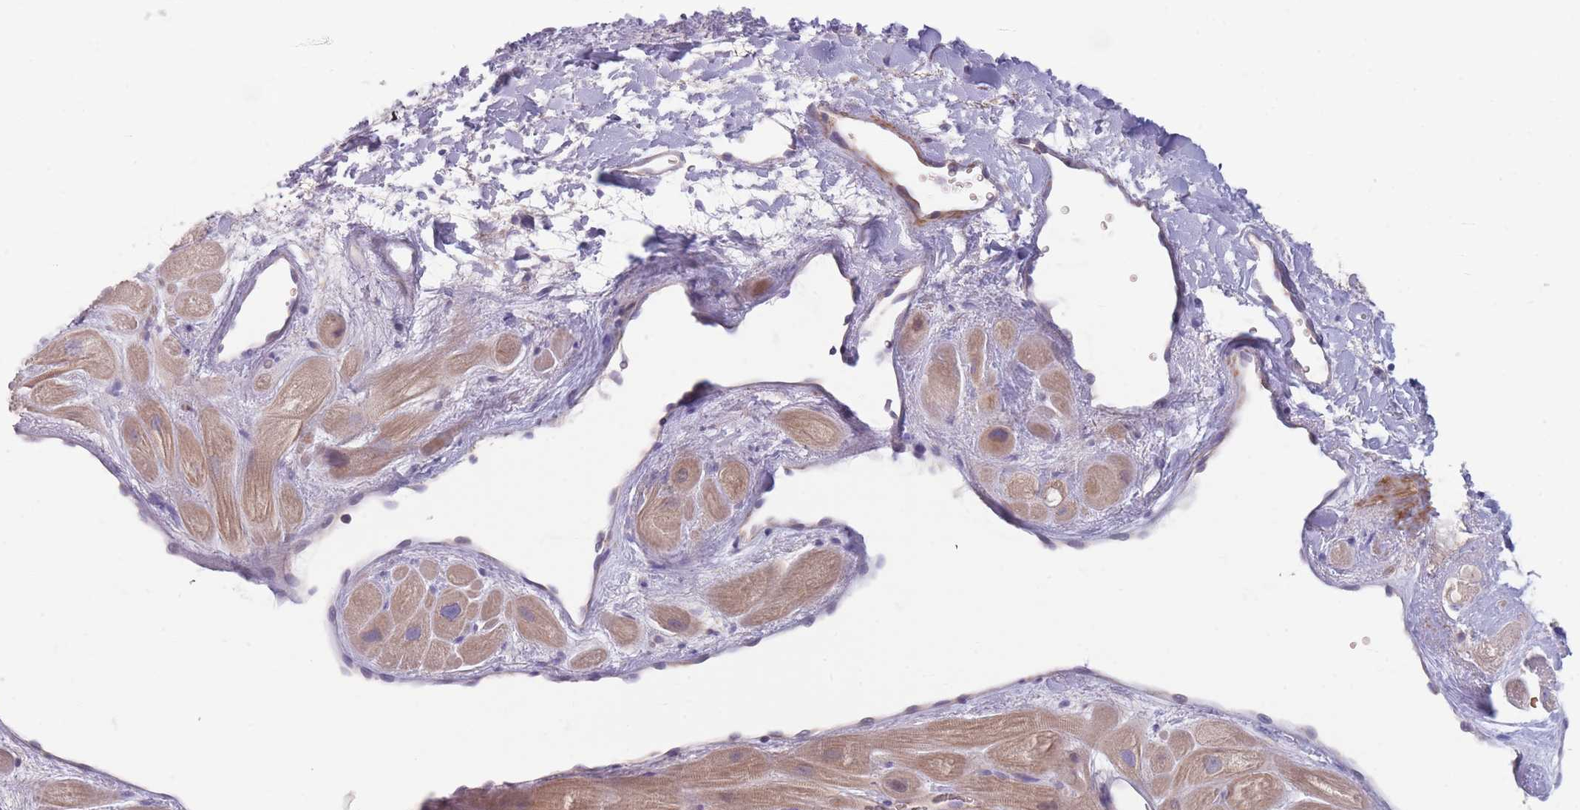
{"staining": {"intensity": "weak", "quantity": "25%-75%", "location": "cytoplasmic/membranous"}, "tissue": "heart muscle", "cell_type": "Cardiomyocytes", "image_type": "normal", "snomed": [{"axis": "morphology", "description": "Normal tissue, NOS"}, {"axis": "topography", "description": "Heart"}], "caption": "This micrograph displays immunohistochemistry (IHC) staining of unremarkable human heart muscle, with low weak cytoplasmic/membranous expression in about 25%-75% of cardiomyocytes.", "gene": "PNPLA5", "patient": {"sex": "male", "age": 49}}